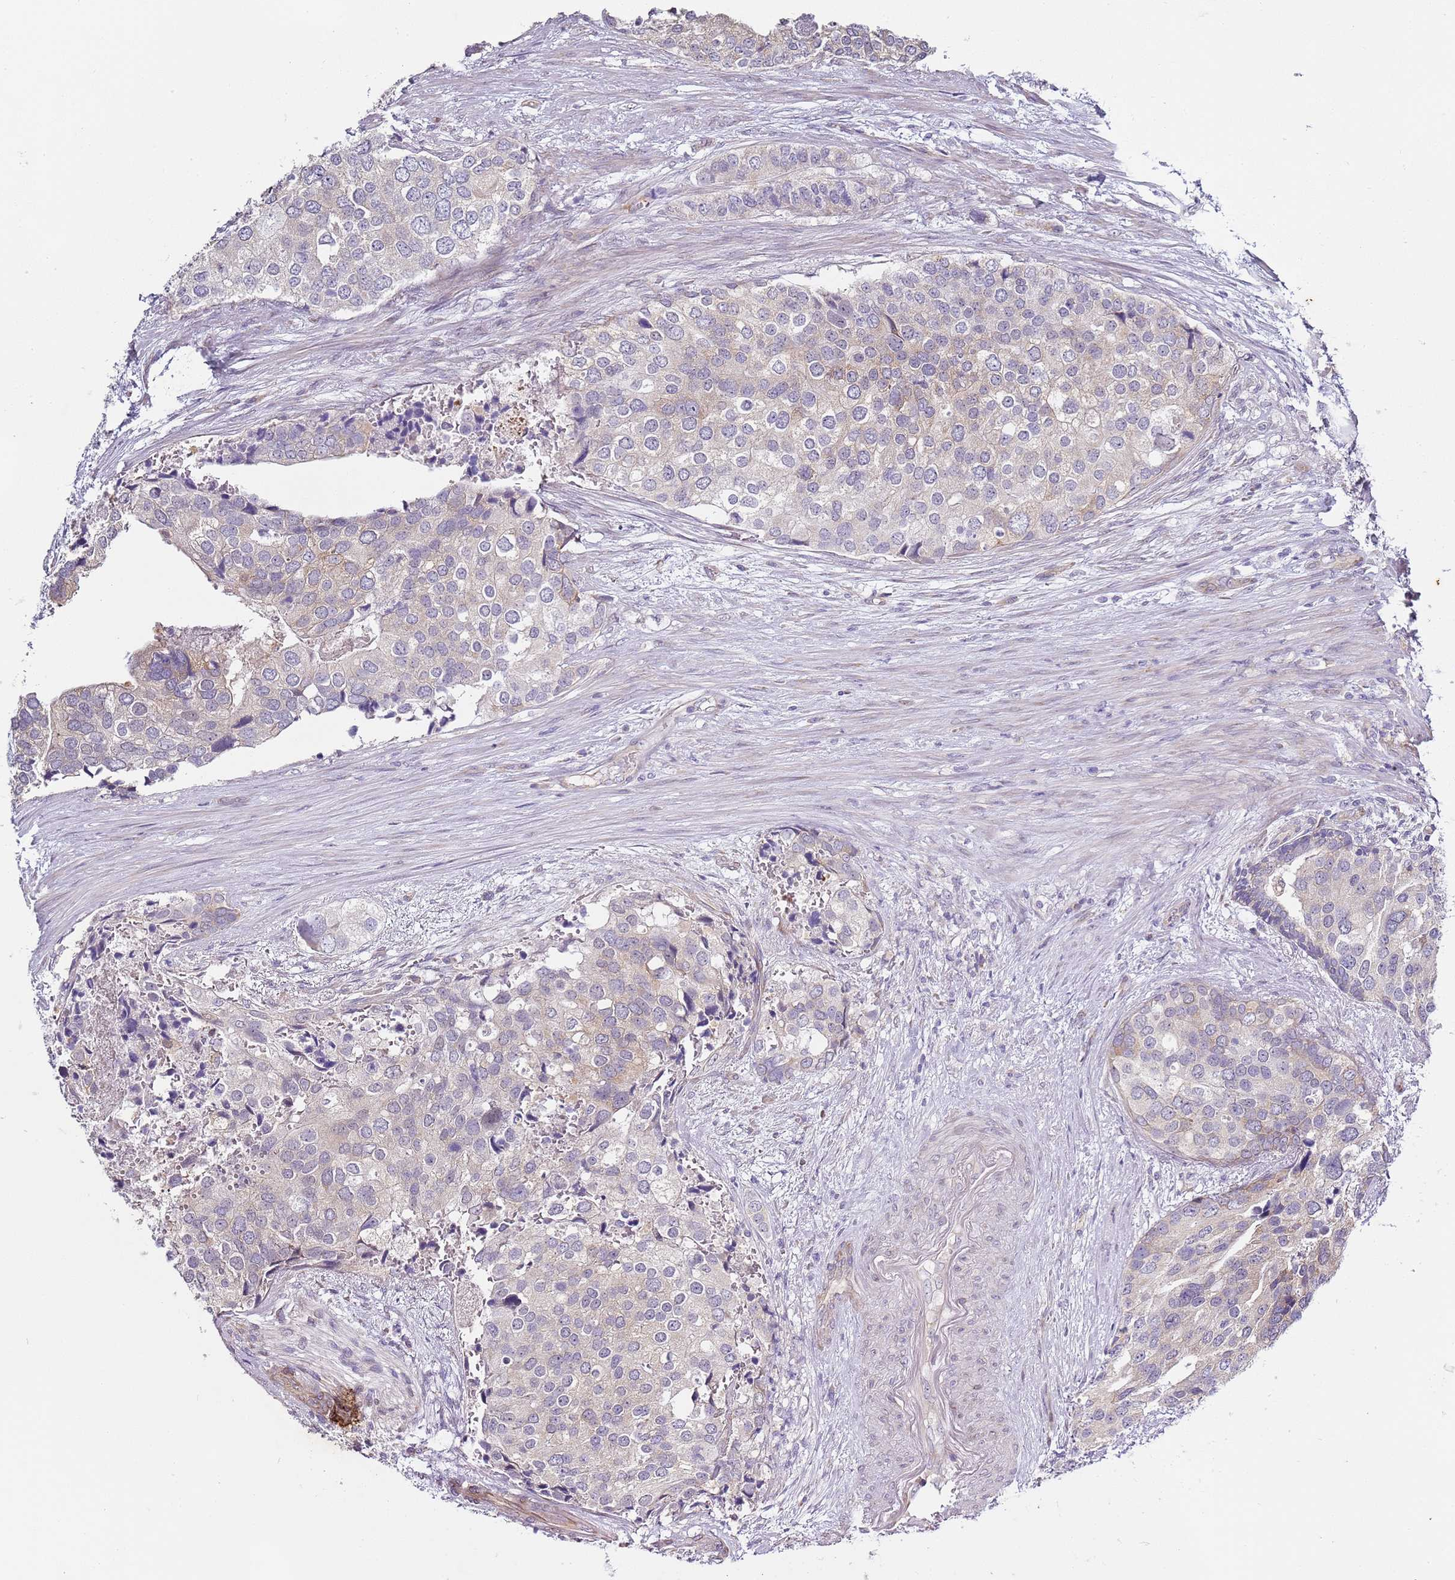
{"staining": {"intensity": "moderate", "quantity": "<25%", "location": "cytoplasmic/membranous"}, "tissue": "prostate cancer", "cell_type": "Tumor cells", "image_type": "cancer", "snomed": [{"axis": "morphology", "description": "Adenocarcinoma, High grade"}, {"axis": "topography", "description": "Prostate"}], "caption": "A low amount of moderate cytoplasmic/membranous positivity is identified in approximately <25% of tumor cells in adenocarcinoma (high-grade) (prostate) tissue.", "gene": "TBC1D9", "patient": {"sex": "male", "age": 62}}